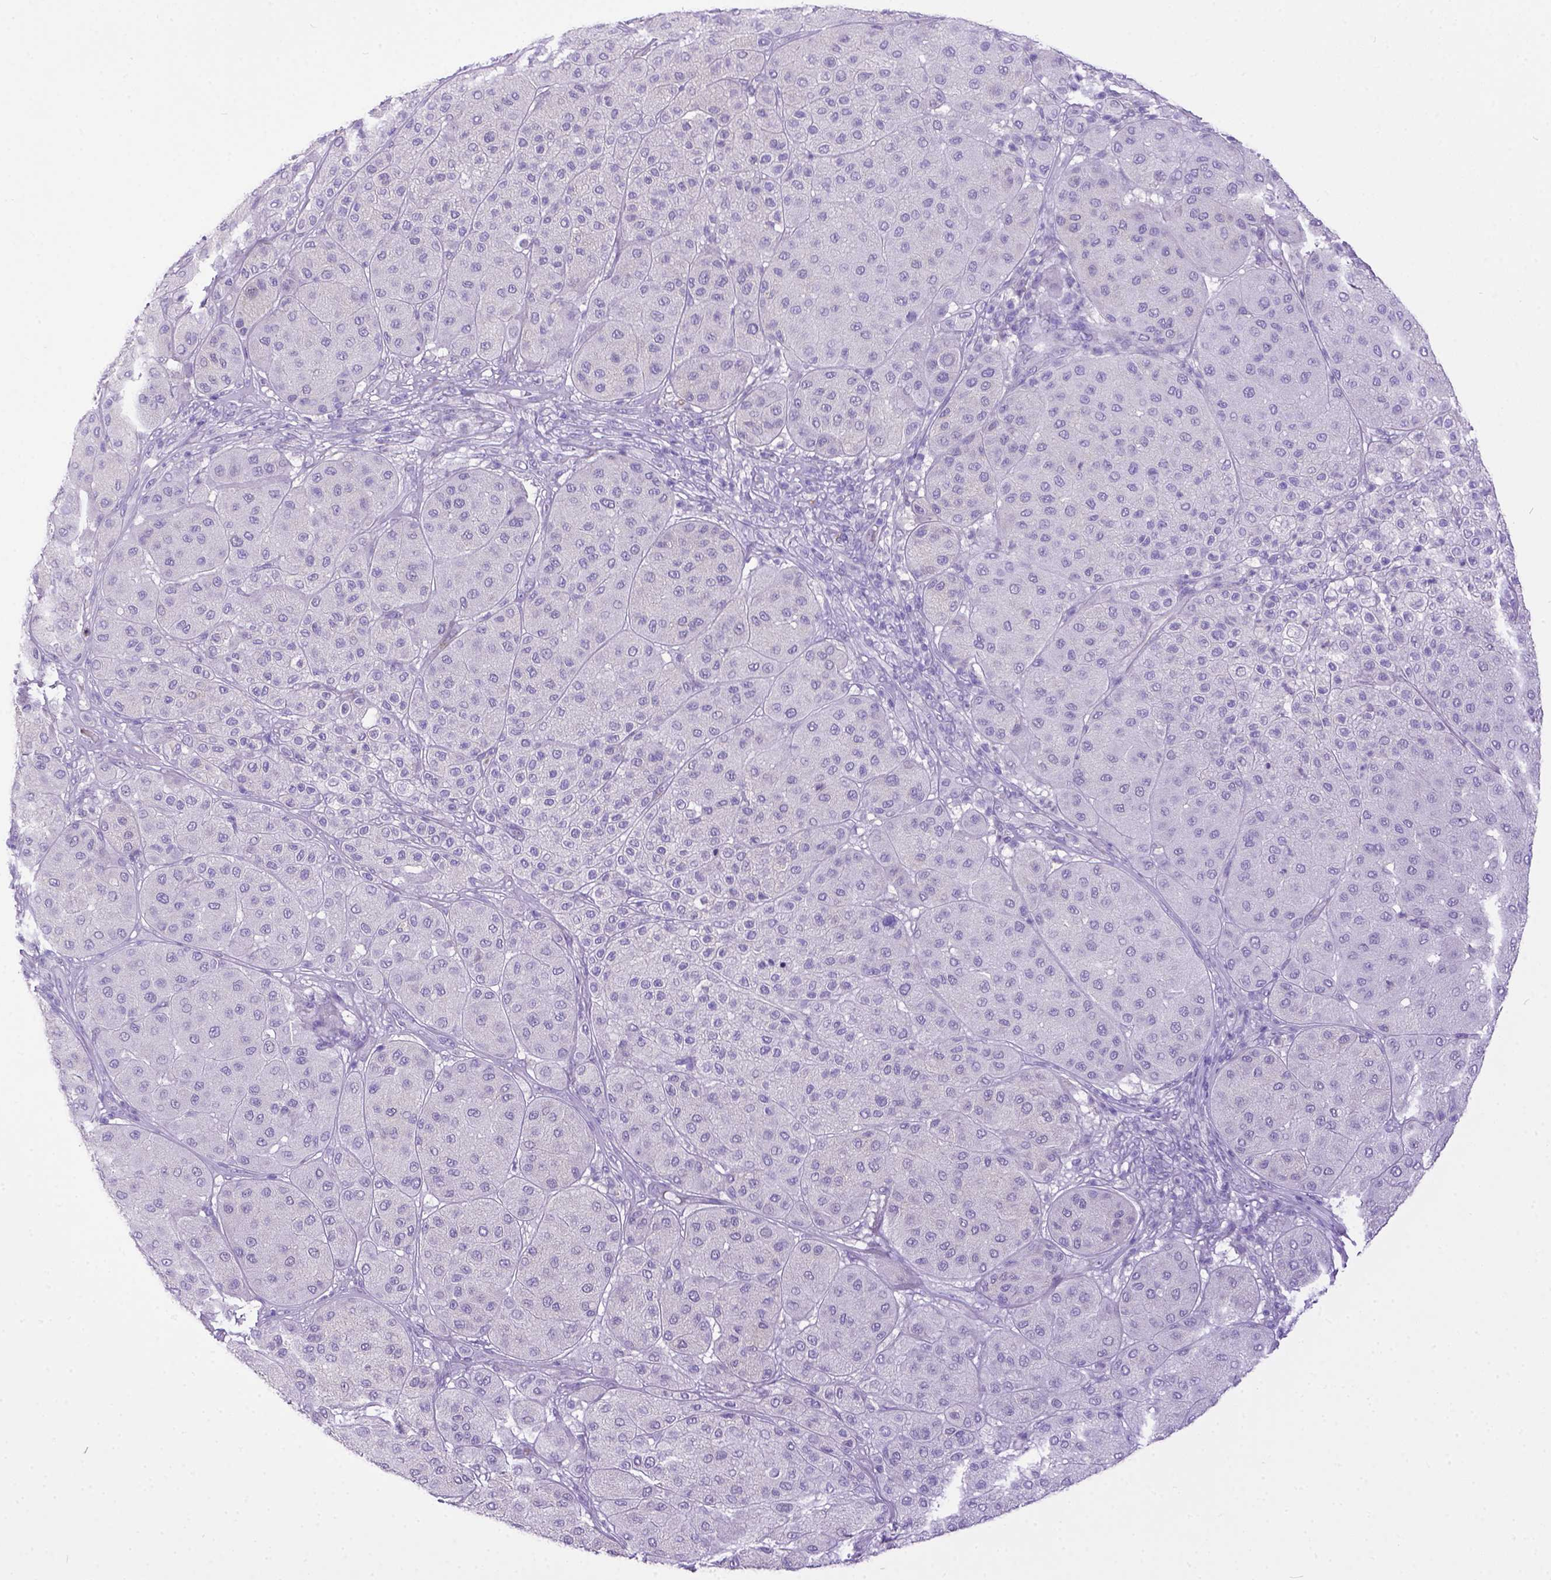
{"staining": {"intensity": "negative", "quantity": "none", "location": "none"}, "tissue": "melanoma", "cell_type": "Tumor cells", "image_type": "cancer", "snomed": [{"axis": "morphology", "description": "Malignant melanoma, Metastatic site"}, {"axis": "topography", "description": "Smooth muscle"}], "caption": "IHC of human melanoma exhibits no staining in tumor cells.", "gene": "KIT", "patient": {"sex": "male", "age": 41}}